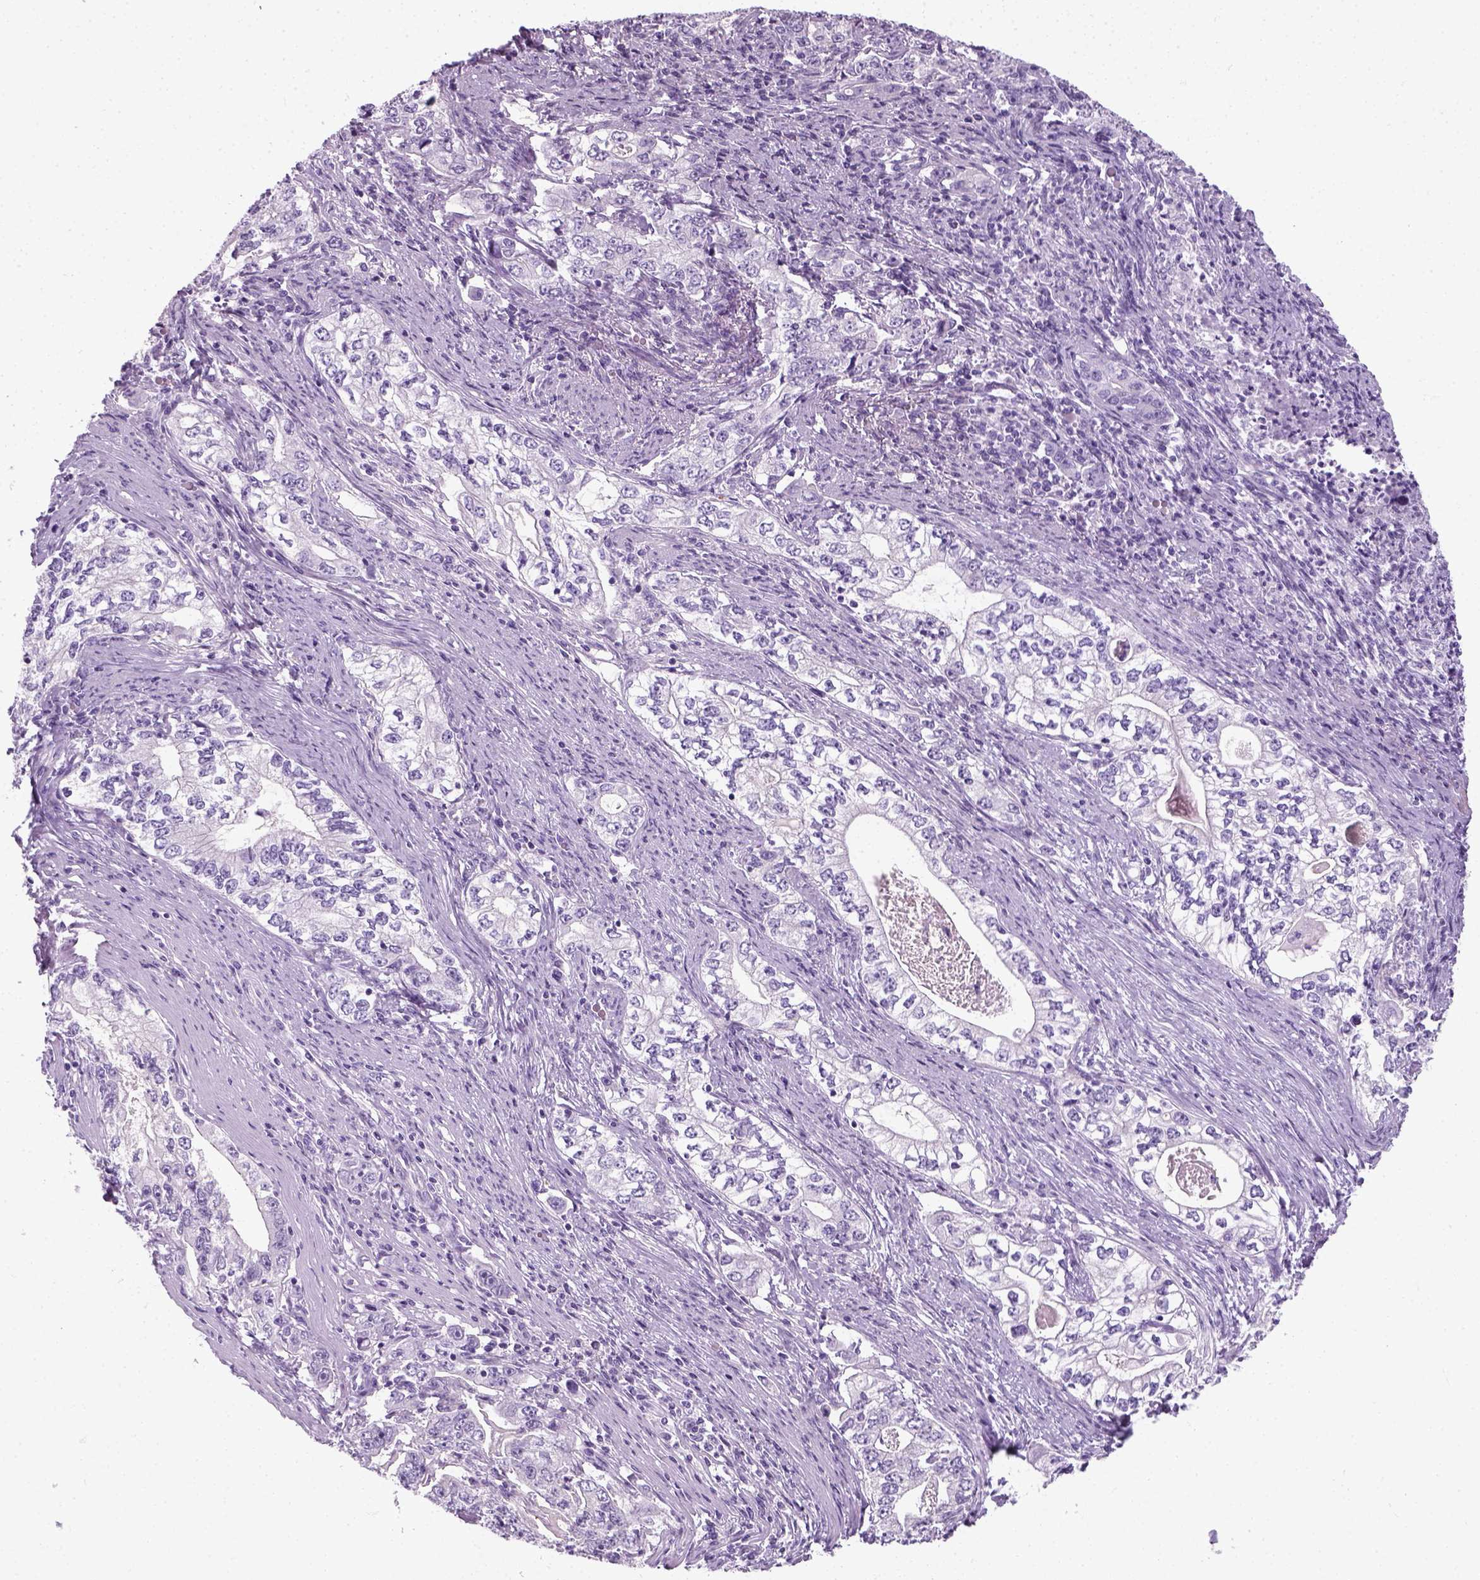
{"staining": {"intensity": "negative", "quantity": "none", "location": "none"}, "tissue": "stomach cancer", "cell_type": "Tumor cells", "image_type": "cancer", "snomed": [{"axis": "morphology", "description": "Adenocarcinoma, NOS"}, {"axis": "topography", "description": "Stomach, lower"}], "caption": "Image shows no significant protein staining in tumor cells of stomach cancer.", "gene": "SLC12A5", "patient": {"sex": "female", "age": 72}}